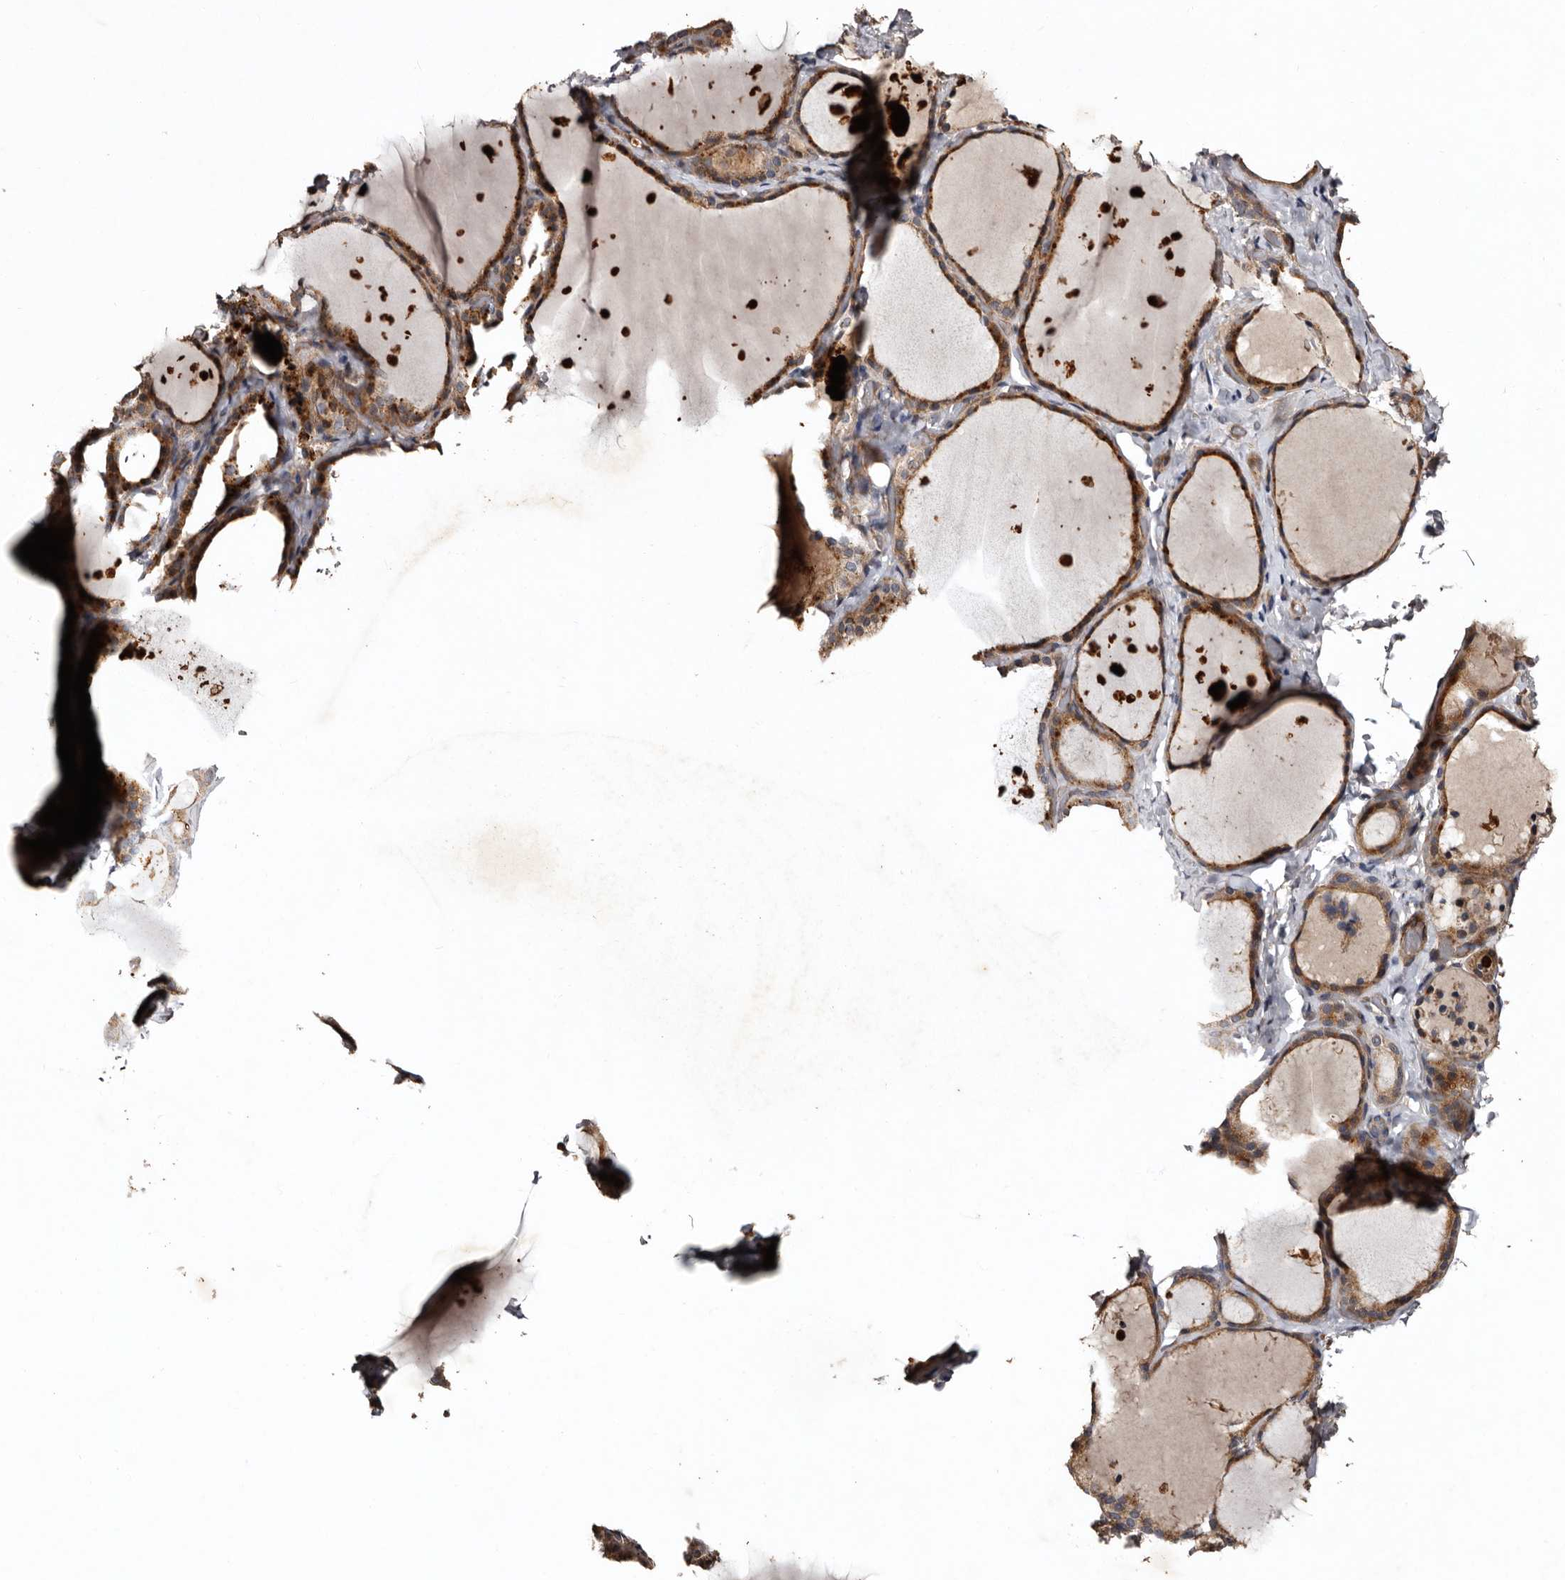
{"staining": {"intensity": "moderate", "quantity": ">75%", "location": "cytoplasmic/membranous"}, "tissue": "thyroid gland", "cell_type": "Glandular cells", "image_type": "normal", "snomed": [{"axis": "morphology", "description": "Normal tissue, NOS"}, {"axis": "topography", "description": "Thyroid gland"}], "caption": "About >75% of glandular cells in unremarkable human thyroid gland show moderate cytoplasmic/membranous protein positivity as visualized by brown immunohistochemical staining.", "gene": "PRKD3", "patient": {"sex": "female", "age": 44}}